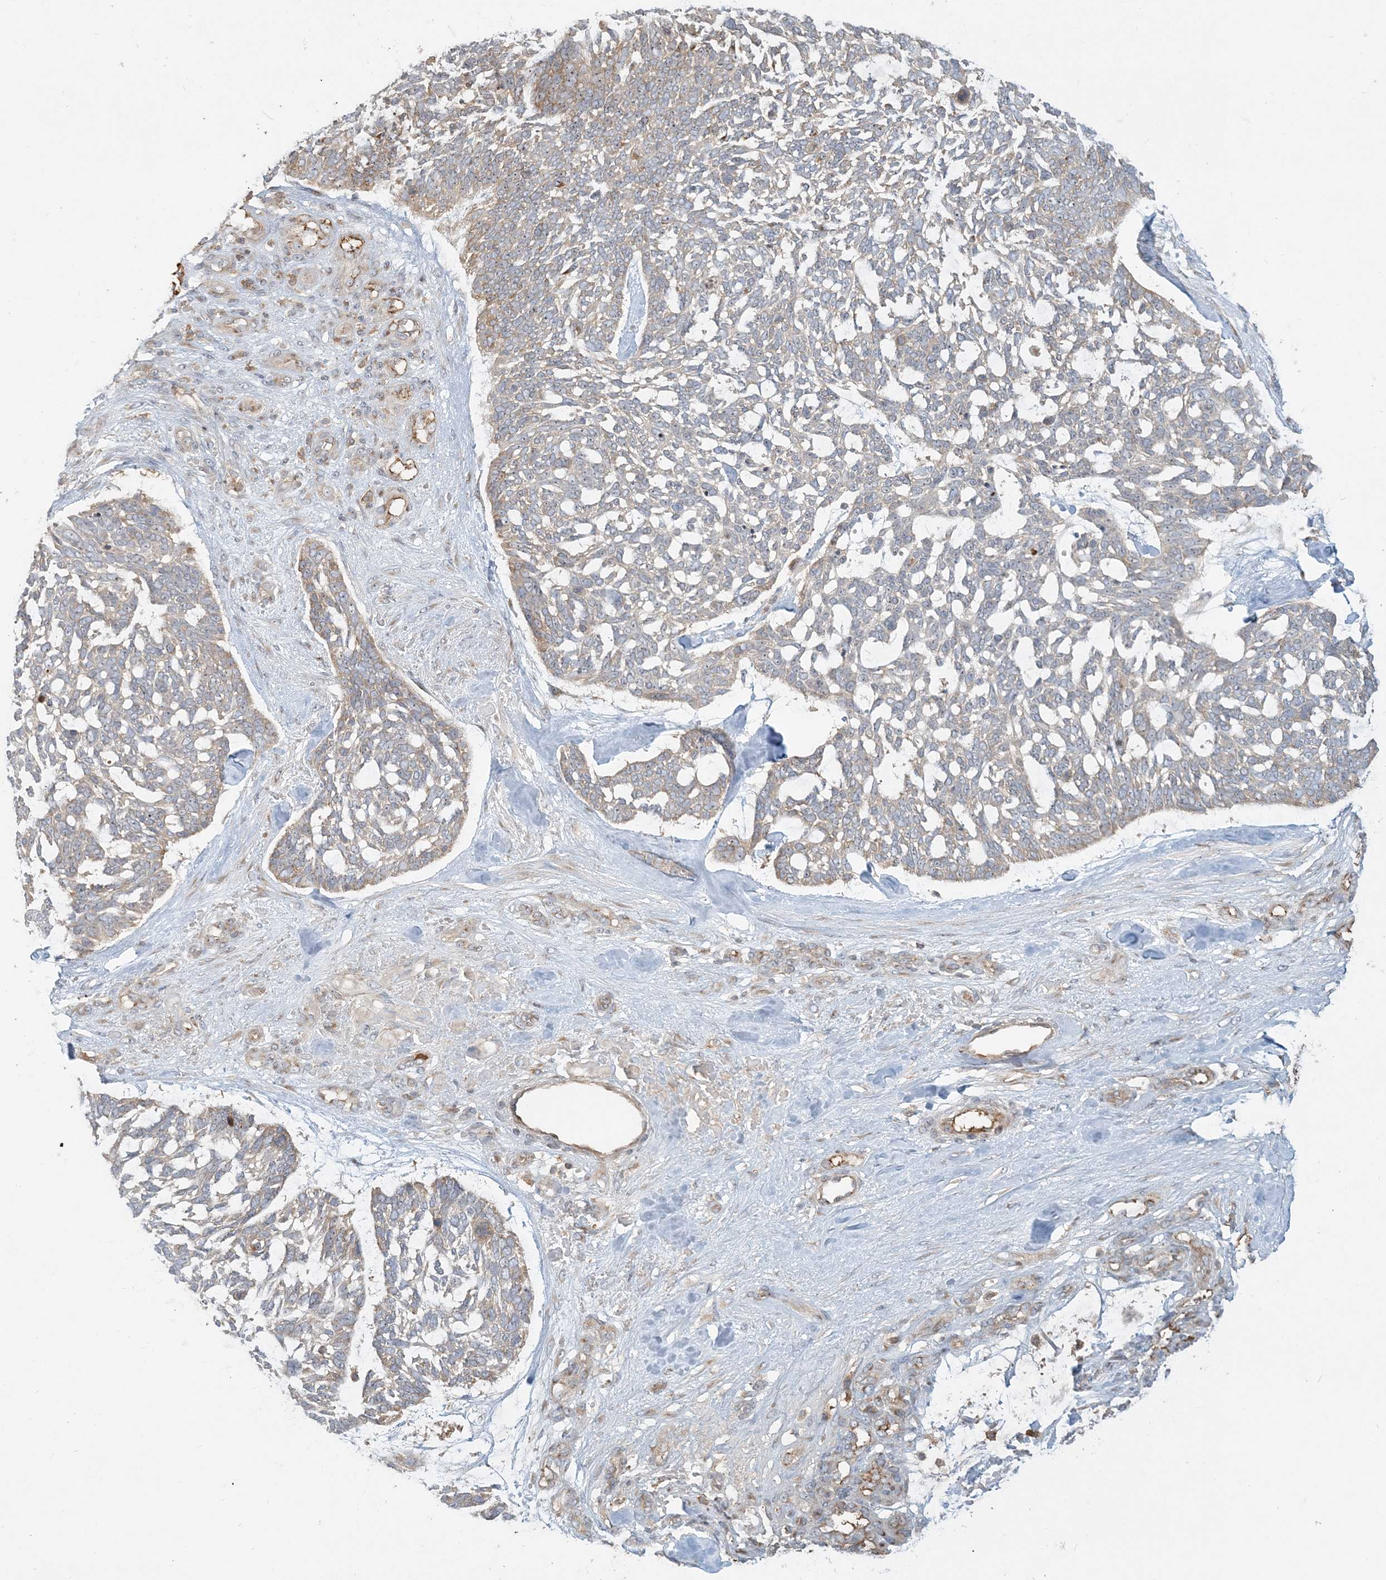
{"staining": {"intensity": "weak", "quantity": "<25%", "location": "cytoplasmic/membranous"}, "tissue": "skin cancer", "cell_type": "Tumor cells", "image_type": "cancer", "snomed": [{"axis": "morphology", "description": "Basal cell carcinoma"}, {"axis": "topography", "description": "Skin"}], "caption": "This is an immunohistochemistry (IHC) image of skin cancer. There is no staining in tumor cells.", "gene": "AP1AR", "patient": {"sex": "male", "age": 88}}